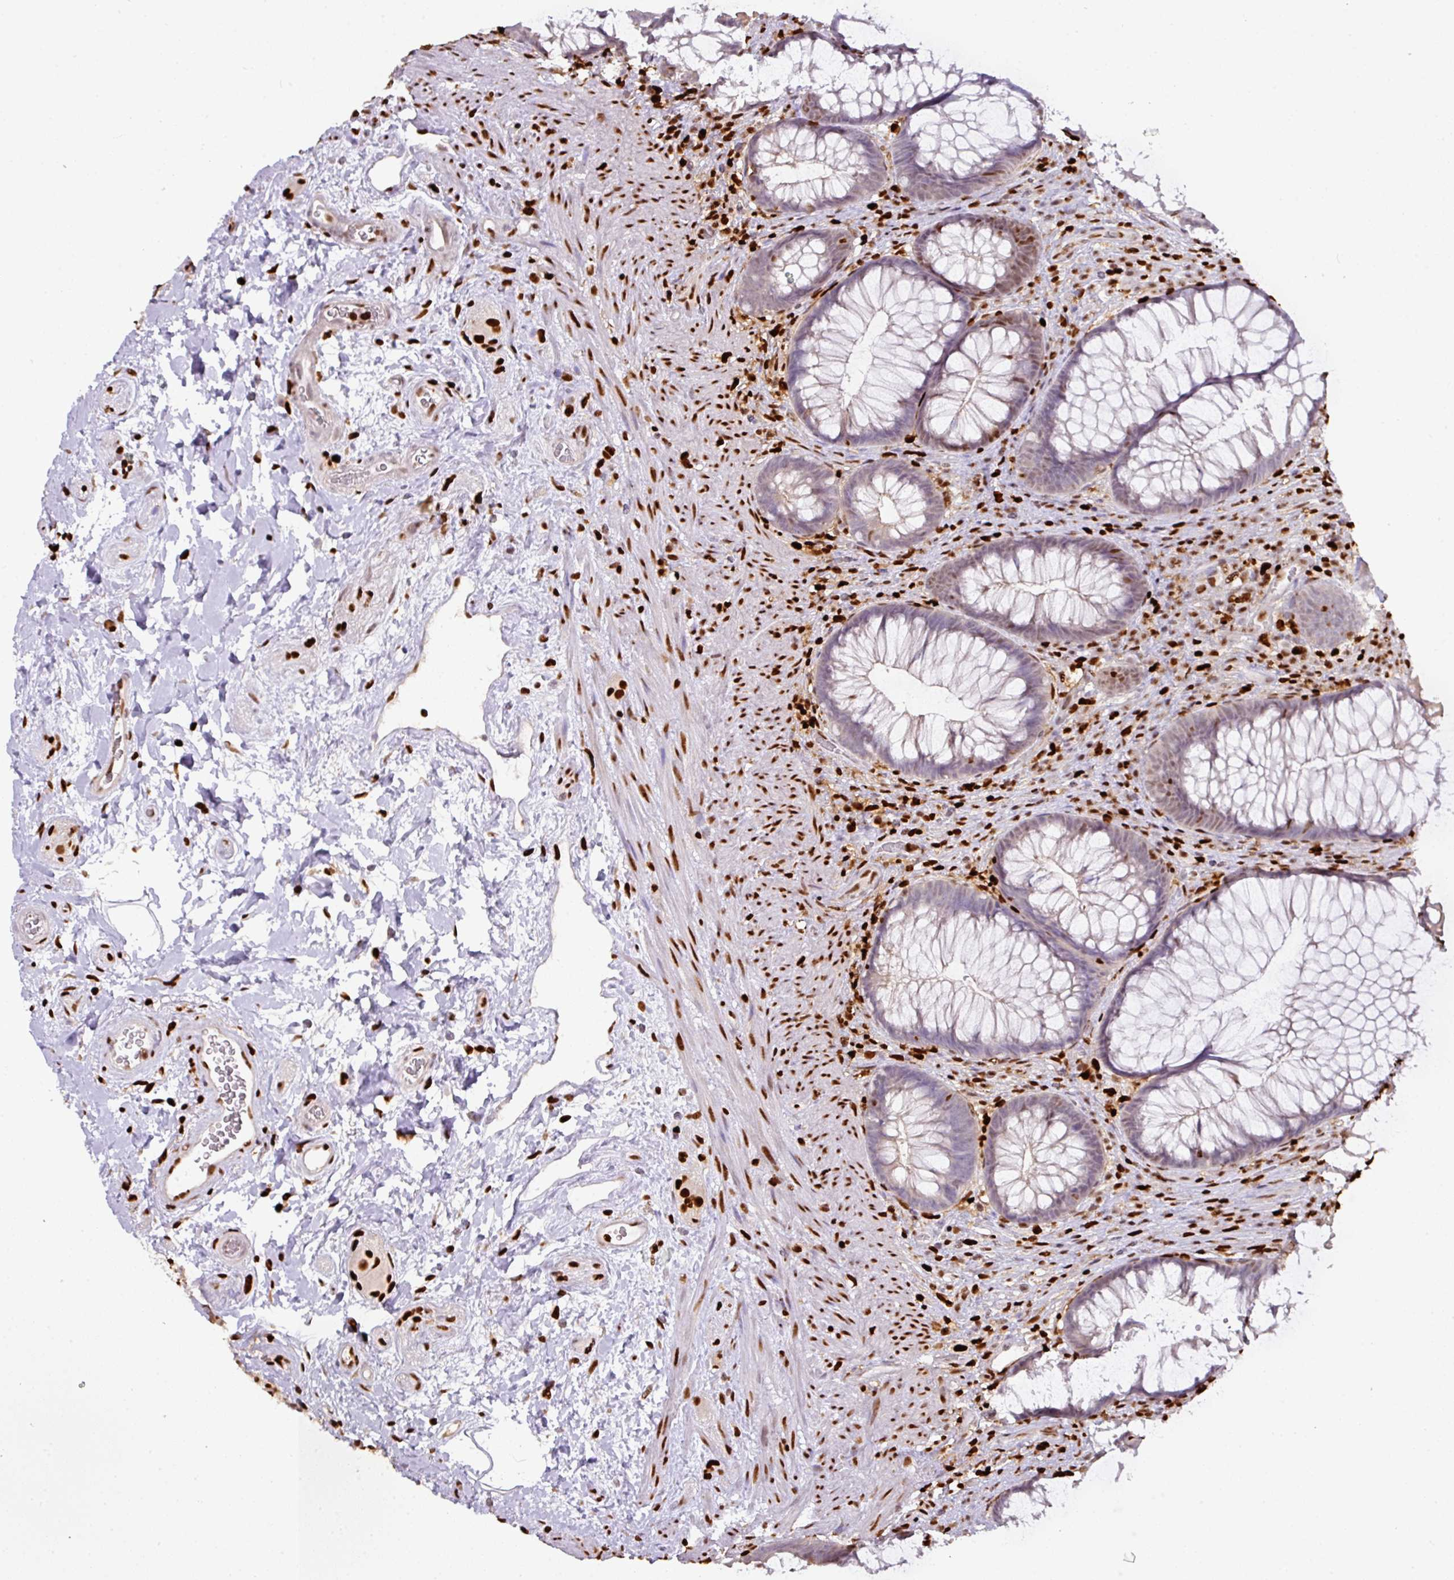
{"staining": {"intensity": "weak", "quantity": "25%-75%", "location": "nuclear"}, "tissue": "rectum", "cell_type": "Glandular cells", "image_type": "normal", "snomed": [{"axis": "morphology", "description": "Normal tissue, NOS"}, {"axis": "topography", "description": "Rectum"}], "caption": "Weak nuclear expression for a protein is present in about 25%-75% of glandular cells of normal rectum using immunohistochemistry (IHC).", "gene": "SAMHD1", "patient": {"sex": "male", "age": 53}}